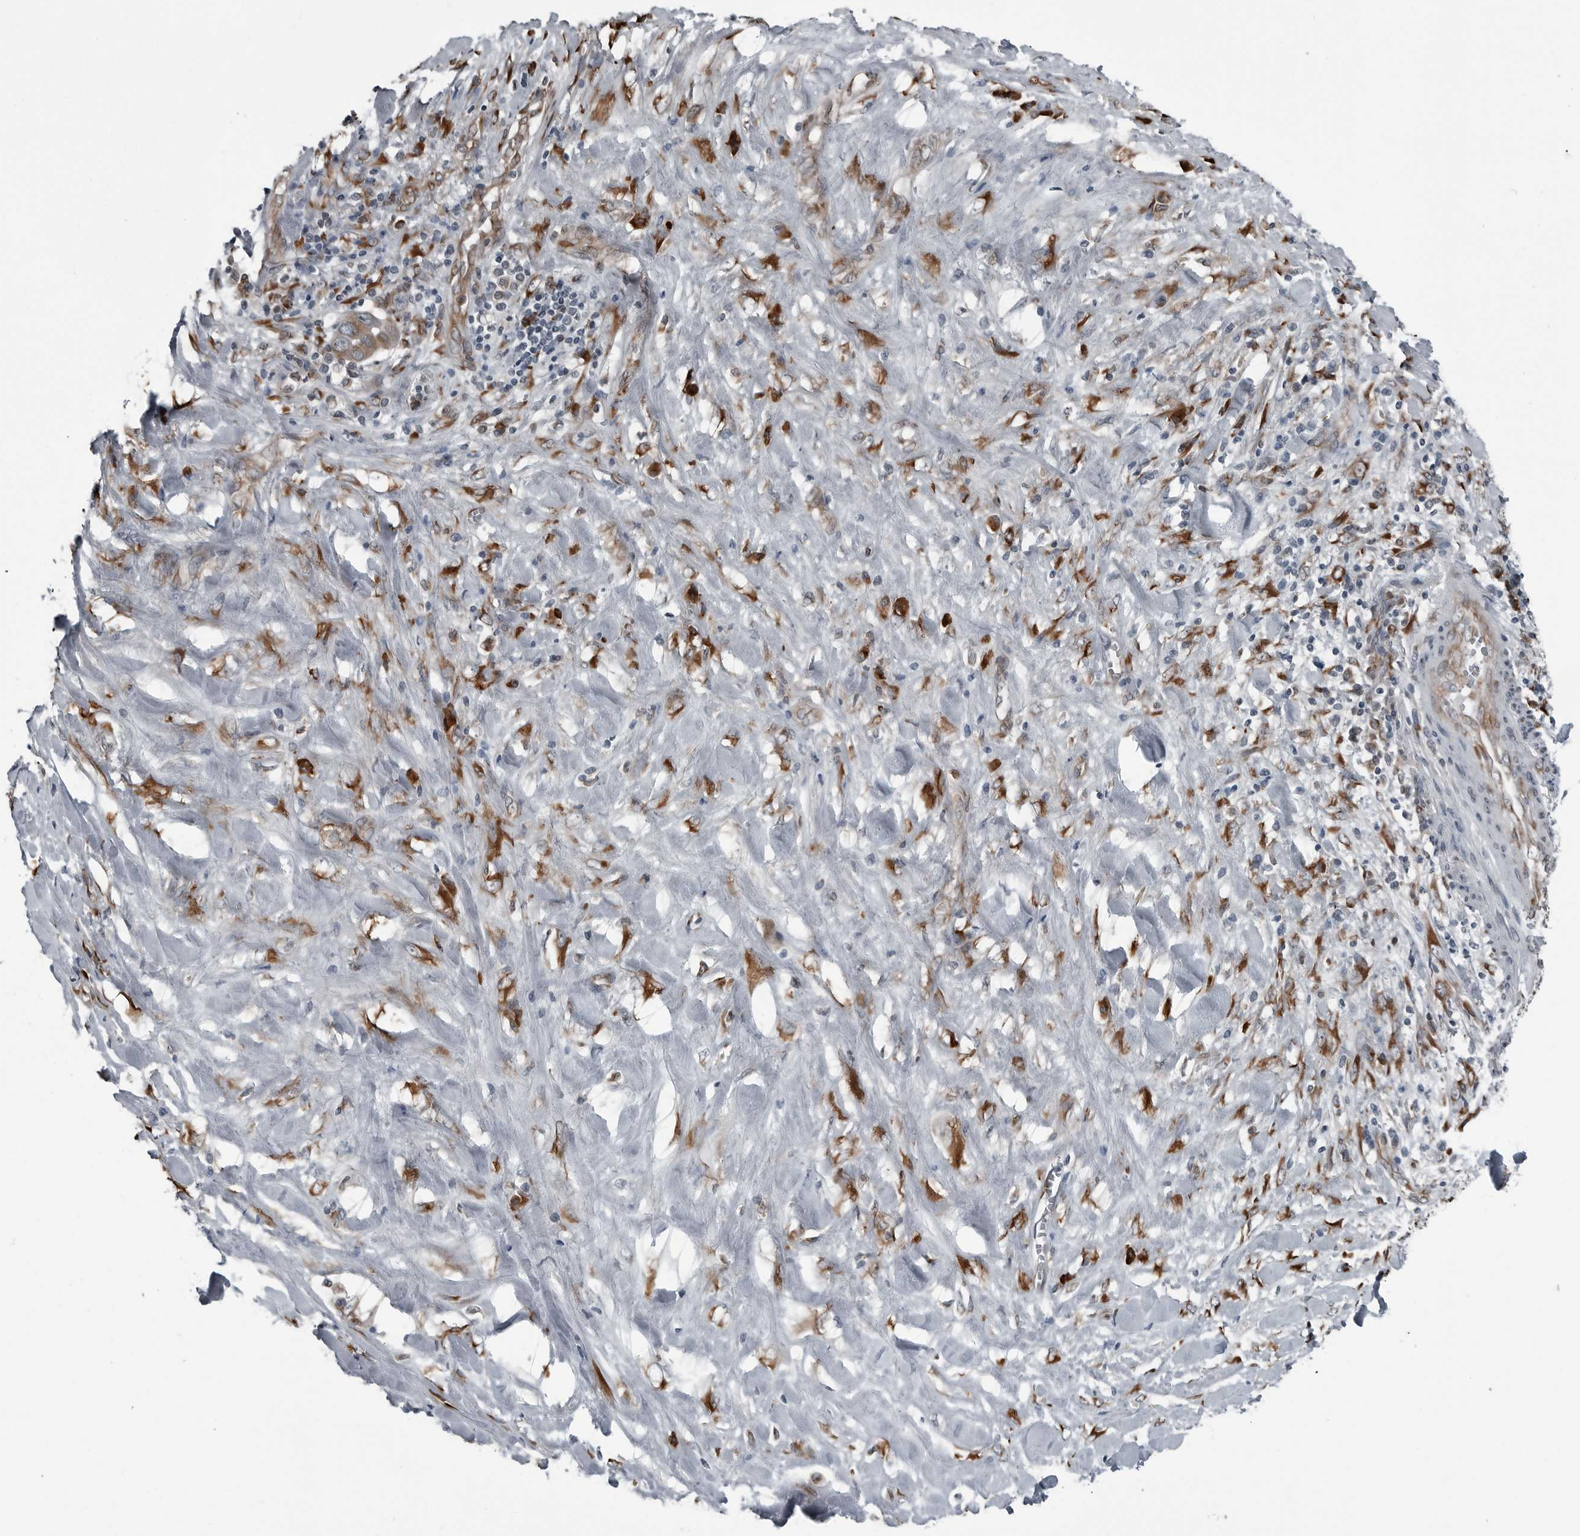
{"staining": {"intensity": "moderate", "quantity": ">75%", "location": "cytoplasmic/membranous"}, "tissue": "liver cancer", "cell_type": "Tumor cells", "image_type": "cancer", "snomed": [{"axis": "morphology", "description": "Cholangiocarcinoma"}, {"axis": "topography", "description": "Liver"}], "caption": "Liver cancer (cholangiocarcinoma) stained for a protein (brown) demonstrates moderate cytoplasmic/membranous positive positivity in approximately >75% of tumor cells.", "gene": "CEP85", "patient": {"sex": "female", "age": 52}}